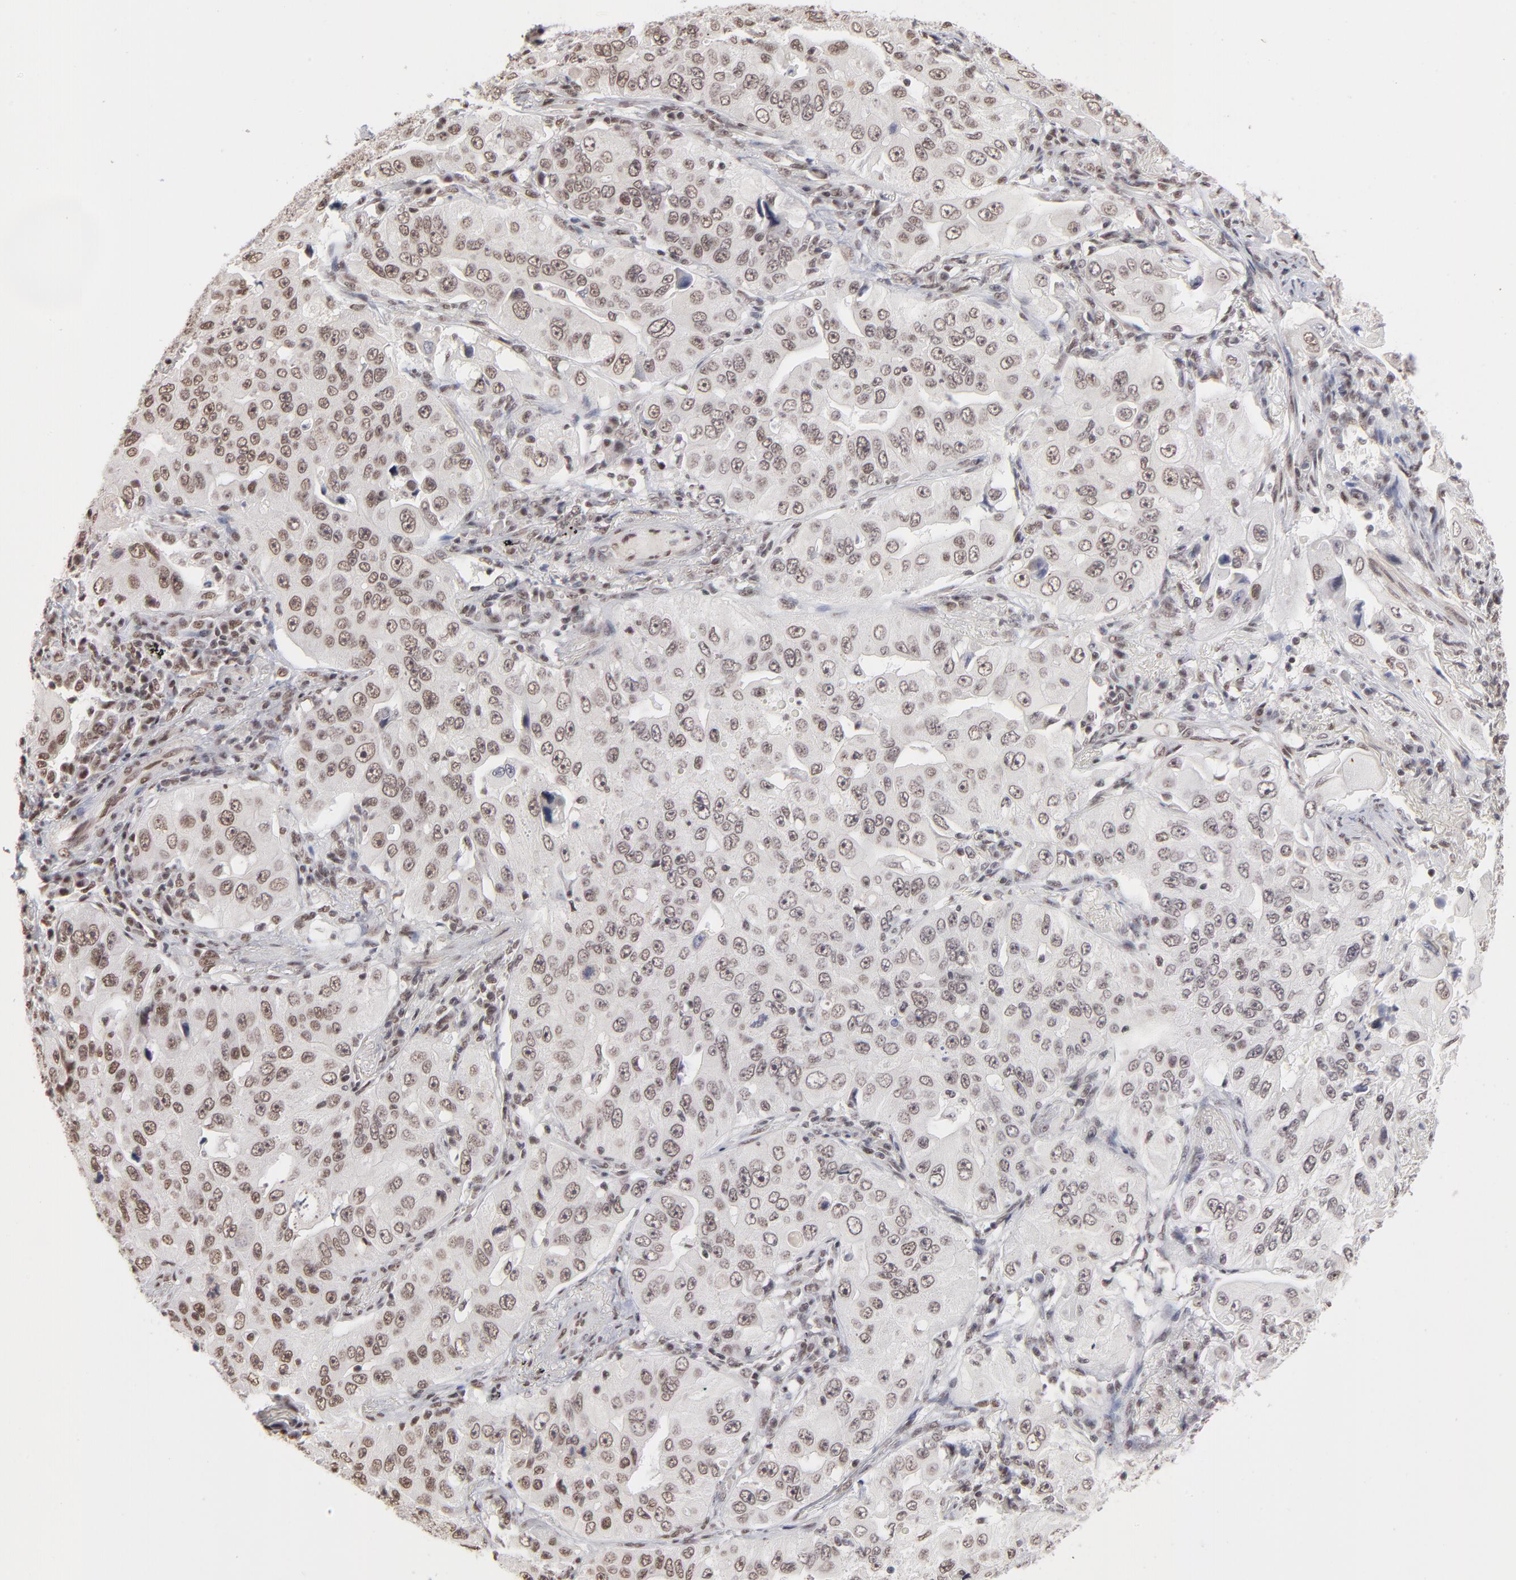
{"staining": {"intensity": "moderate", "quantity": "25%-75%", "location": "nuclear"}, "tissue": "lung cancer", "cell_type": "Tumor cells", "image_type": "cancer", "snomed": [{"axis": "morphology", "description": "Adenocarcinoma, NOS"}, {"axis": "topography", "description": "Lung"}], "caption": "This photomicrograph exhibits immunohistochemistry staining of human adenocarcinoma (lung), with medium moderate nuclear staining in about 25%-75% of tumor cells.", "gene": "ZNF3", "patient": {"sex": "male", "age": 84}}